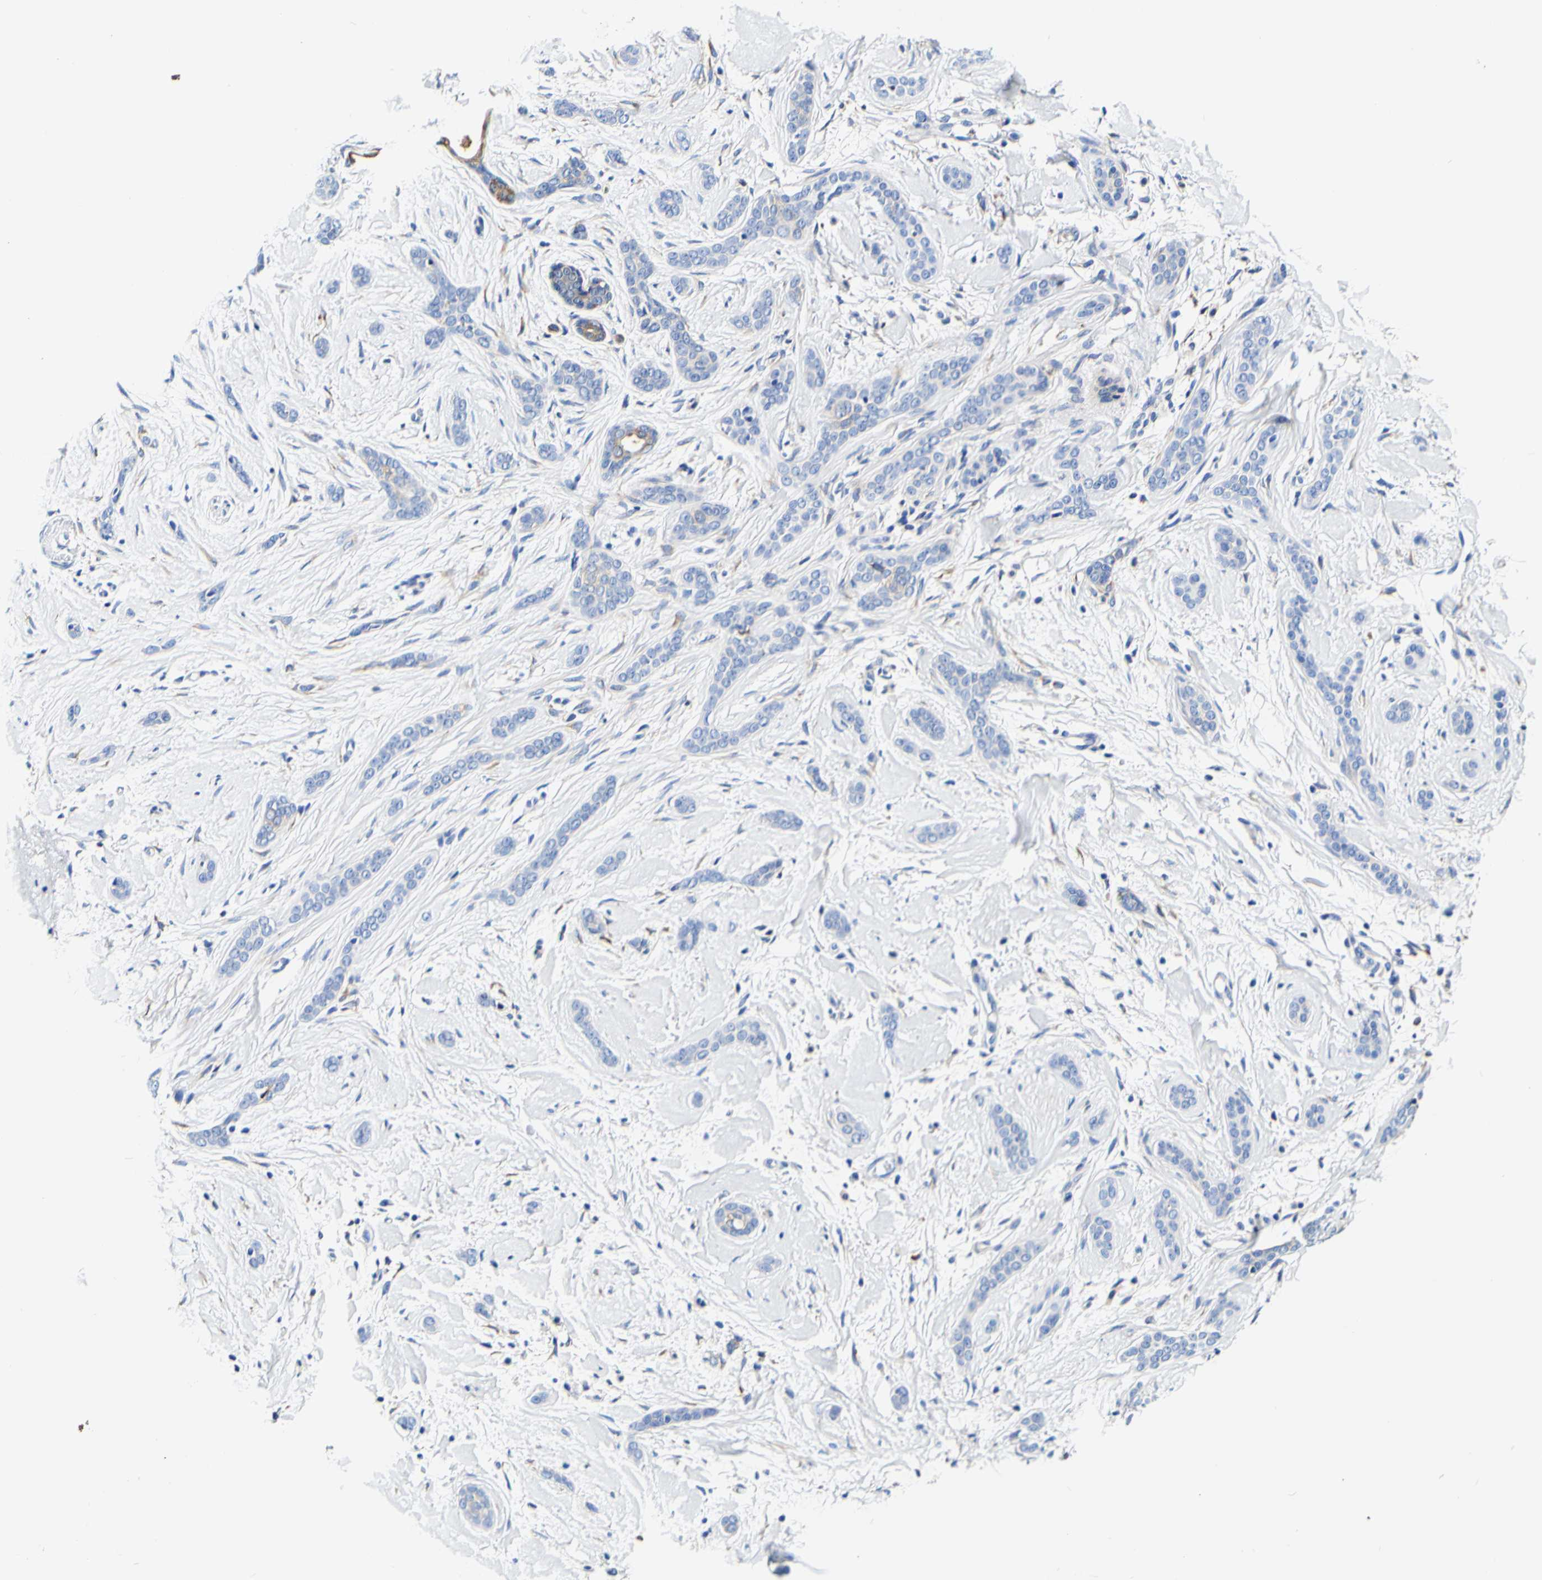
{"staining": {"intensity": "moderate", "quantity": "<25%", "location": "cytoplasmic/membranous"}, "tissue": "skin cancer", "cell_type": "Tumor cells", "image_type": "cancer", "snomed": [{"axis": "morphology", "description": "Basal cell carcinoma"}, {"axis": "morphology", "description": "Adnexal tumor, benign"}, {"axis": "topography", "description": "Skin"}], "caption": "Immunohistochemistry photomicrograph of human skin basal cell carcinoma stained for a protein (brown), which shows low levels of moderate cytoplasmic/membranous staining in approximately <25% of tumor cells.", "gene": "P4HB", "patient": {"sex": "female", "age": 42}}